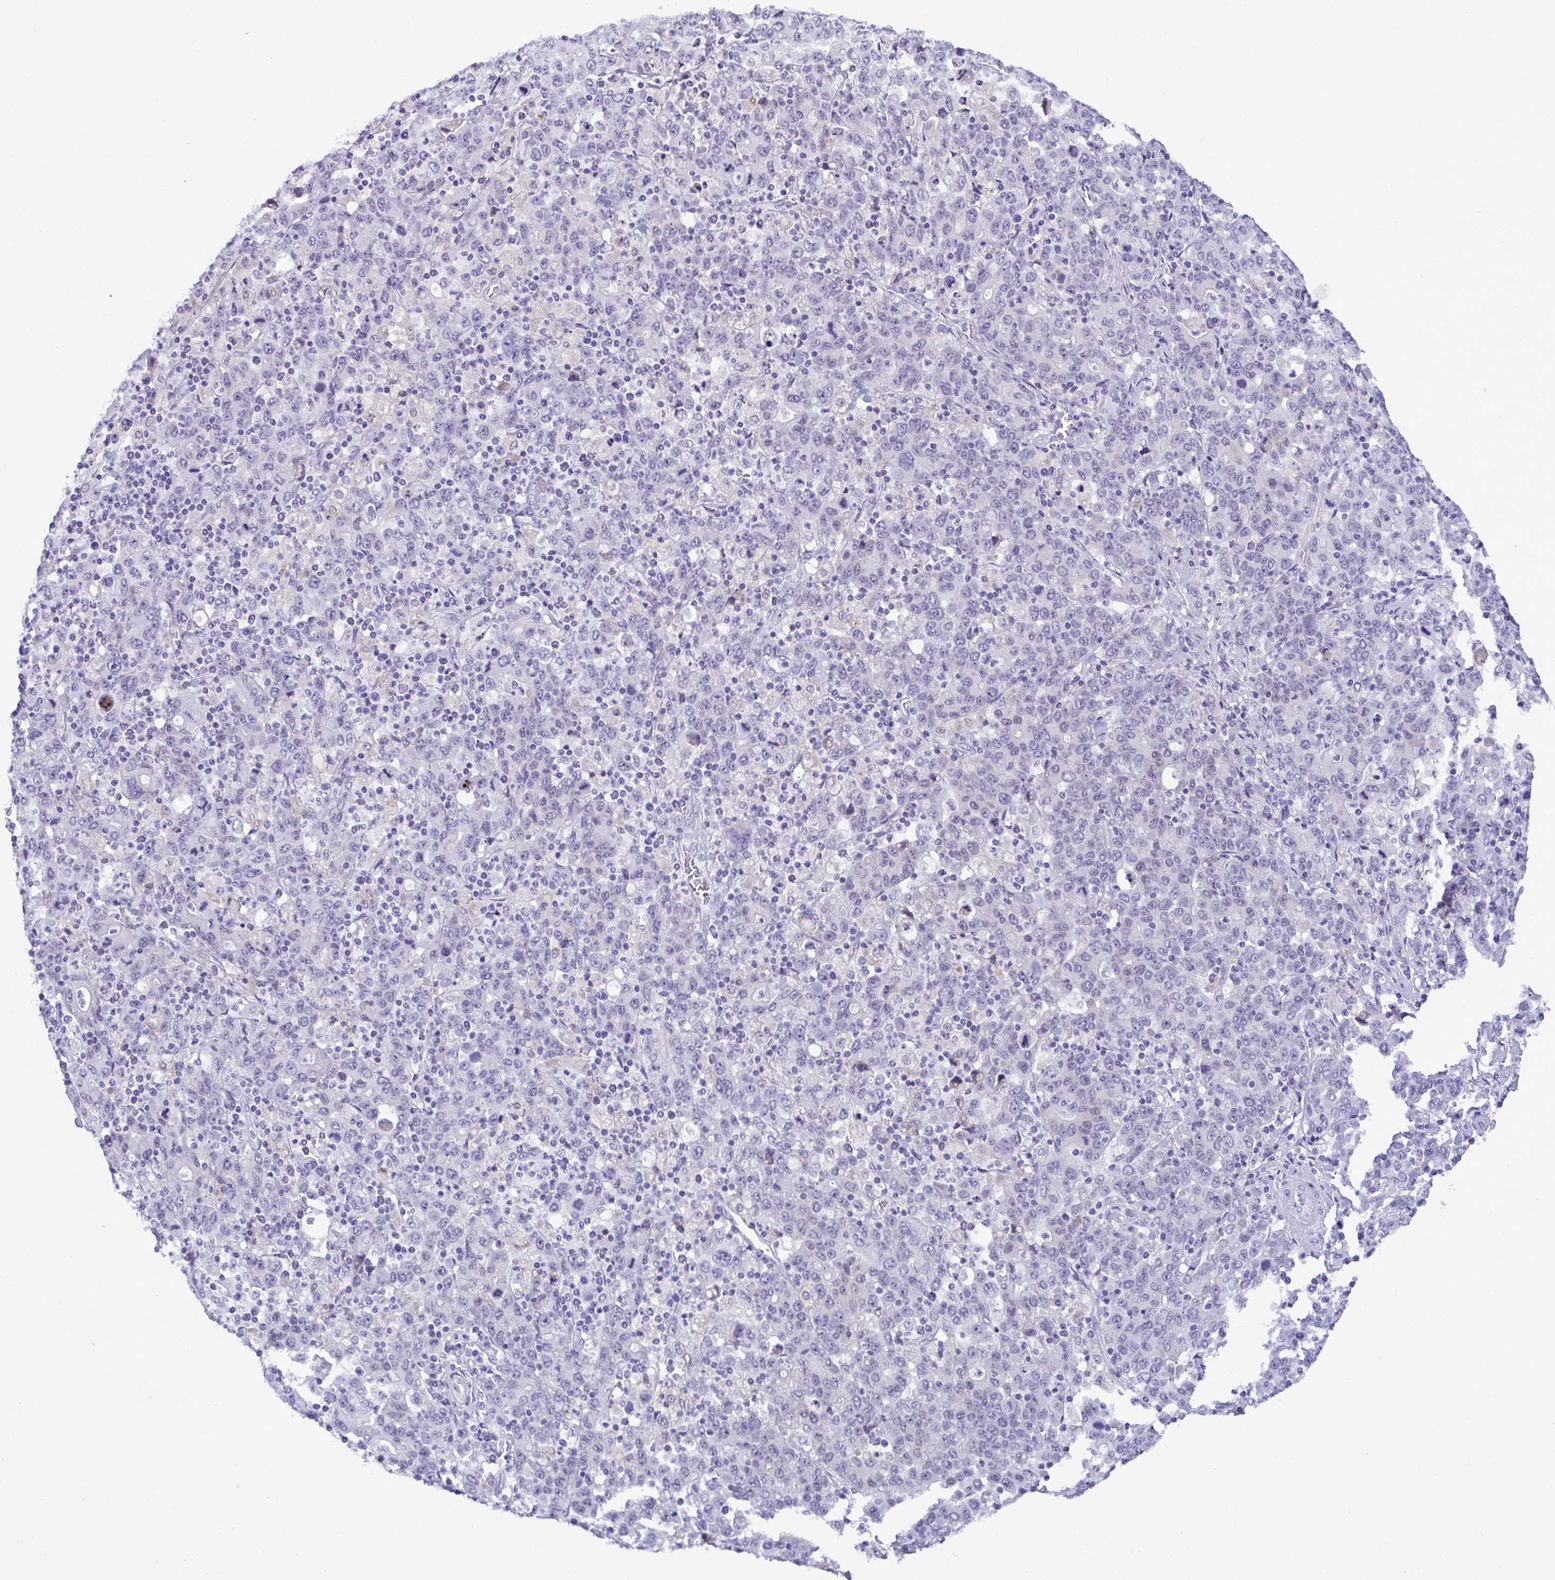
{"staining": {"intensity": "negative", "quantity": "none", "location": "none"}, "tissue": "stomach cancer", "cell_type": "Tumor cells", "image_type": "cancer", "snomed": [{"axis": "morphology", "description": "Adenocarcinoma, NOS"}, {"axis": "topography", "description": "Stomach, upper"}], "caption": "This is an immunohistochemistry (IHC) photomicrograph of human stomach cancer. There is no positivity in tumor cells.", "gene": "RGPD5", "patient": {"sex": "male", "age": 69}}